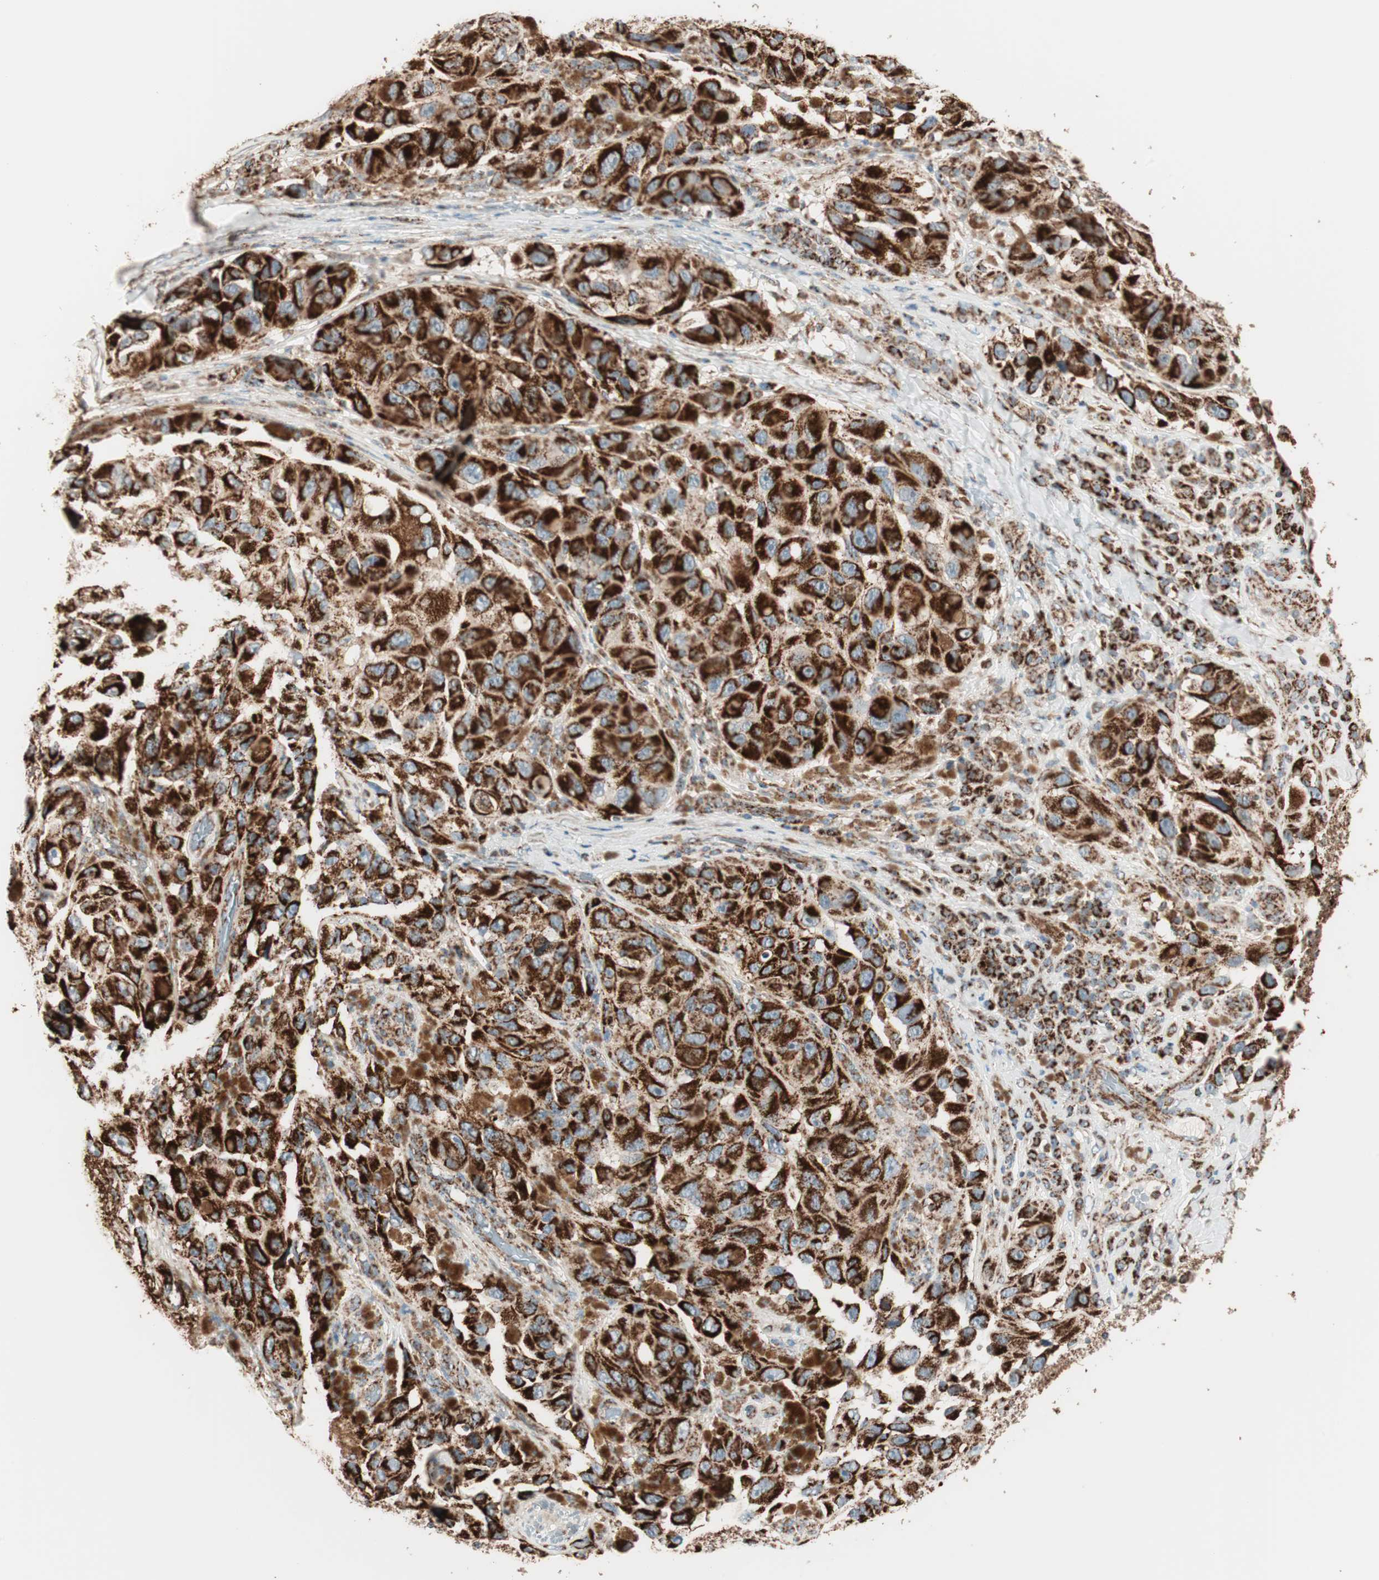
{"staining": {"intensity": "strong", "quantity": ">75%", "location": "cytoplasmic/membranous"}, "tissue": "melanoma", "cell_type": "Tumor cells", "image_type": "cancer", "snomed": [{"axis": "morphology", "description": "Malignant melanoma, NOS"}, {"axis": "topography", "description": "Skin"}], "caption": "IHC photomicrograph of neoplastic tissue: melanoma stained using IHC reveals high levels of strong protein expression localized specifically in the cytoplasmic/membranous of tumor cells, appearing as a cytoplasmic/membranous brown color.", "gene": "TOMM22", "patient": {"sex": "female", "age": 73}}